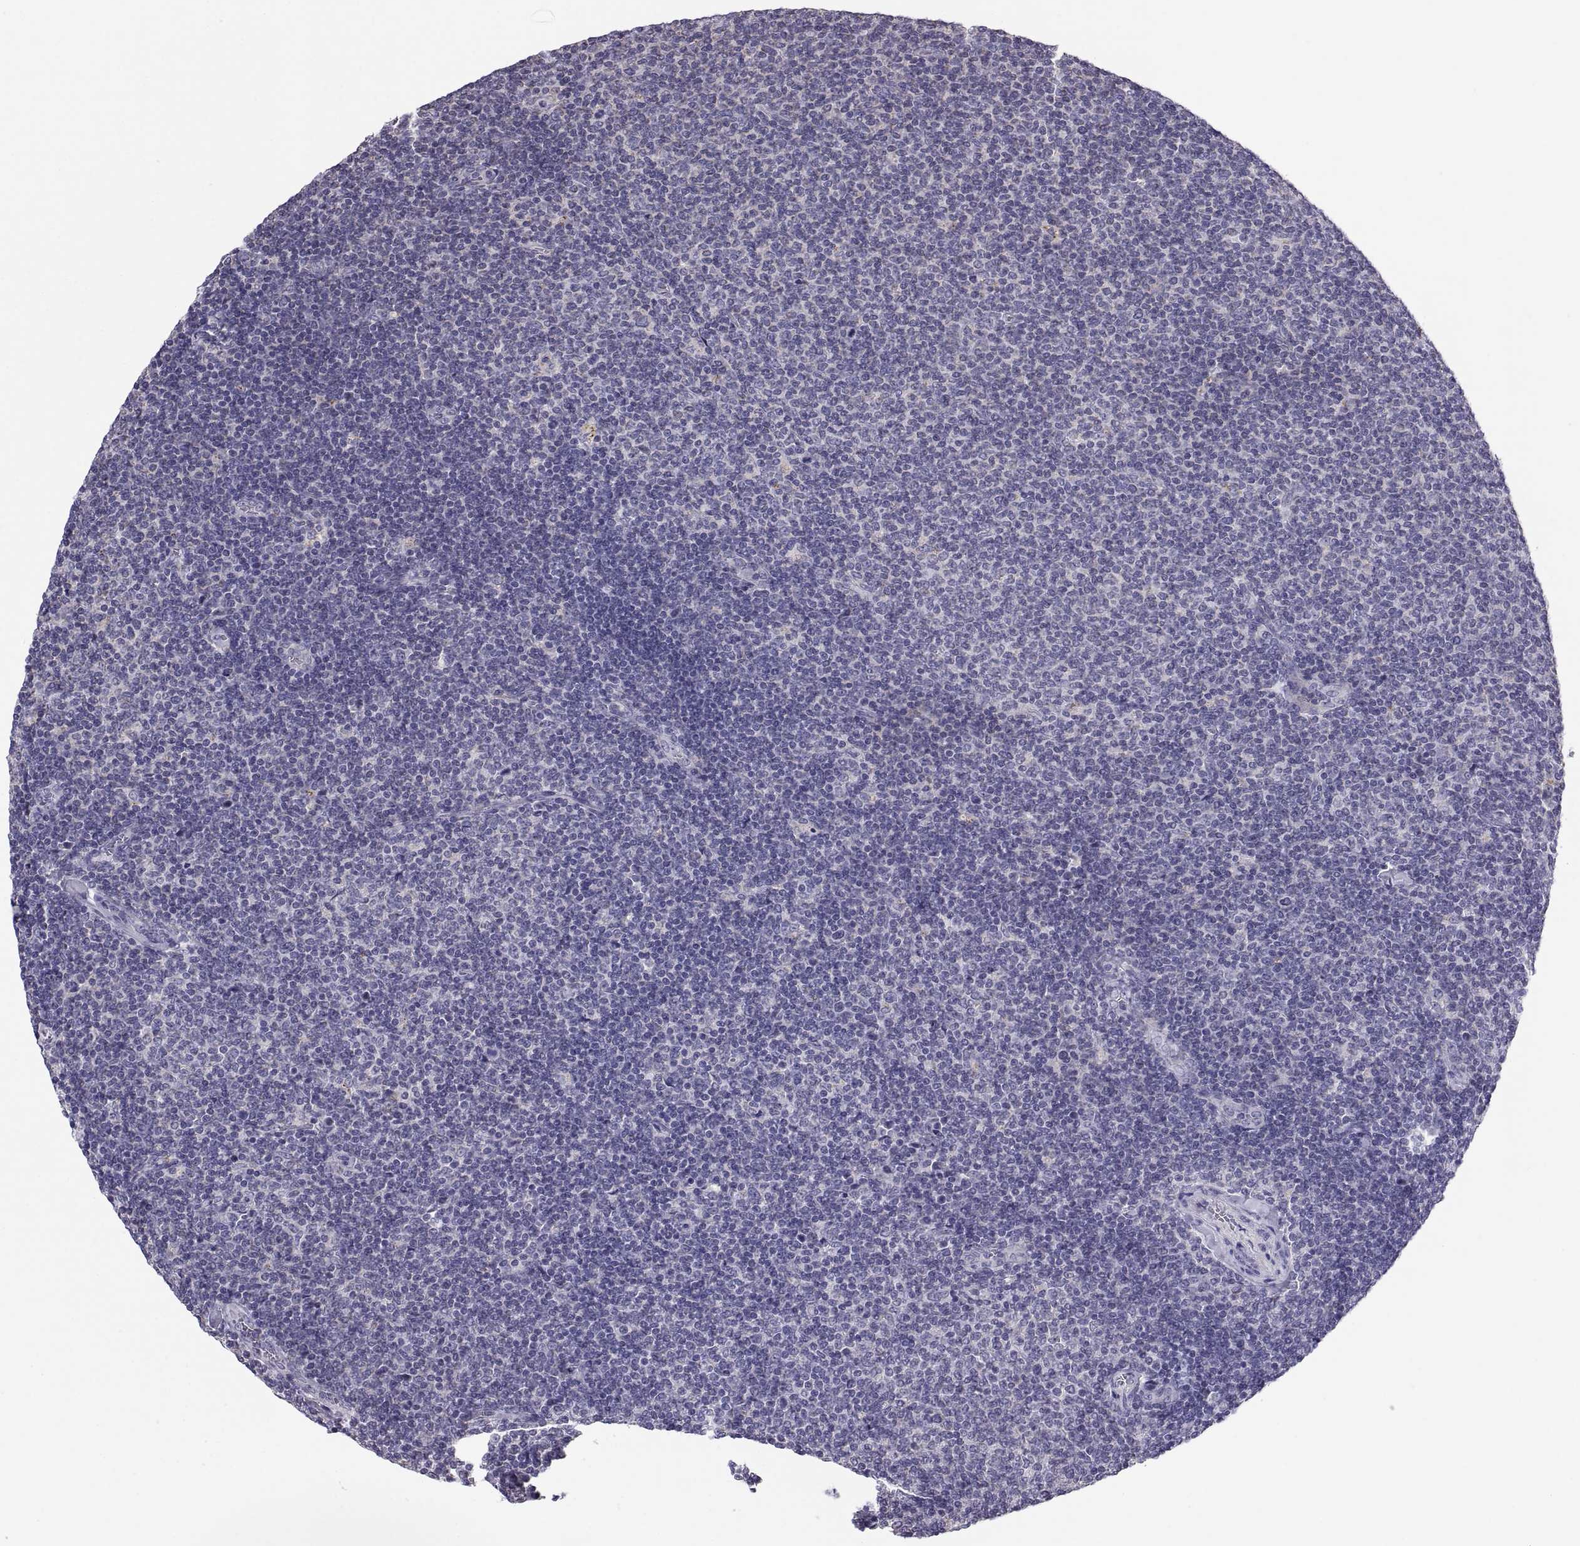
{"staining": {"intensity": "negative", "quantity": "none", "location": "none"}, "tissue": "lymphoma", "cell_type": "Tumor cells", "image_type": "cancer", "snomed": [{"axis": "morphology", "description": "Malignant lymphoma, non-Hodgkin's type, Low grade"}, {"axis": "topography", "description": "Lymph node"}], "caption": "Tumor cells show no significant protein expression in lymphoma. The staining was performed using DAB (3,3'-diaminobenzidine) to visualize the protein expression in brown, while the nuclei were stained in blue with hematoxylin (Magnification: 20x).", "gene": "TNNC1", "patient": {"sex": "male", "age": 52}}